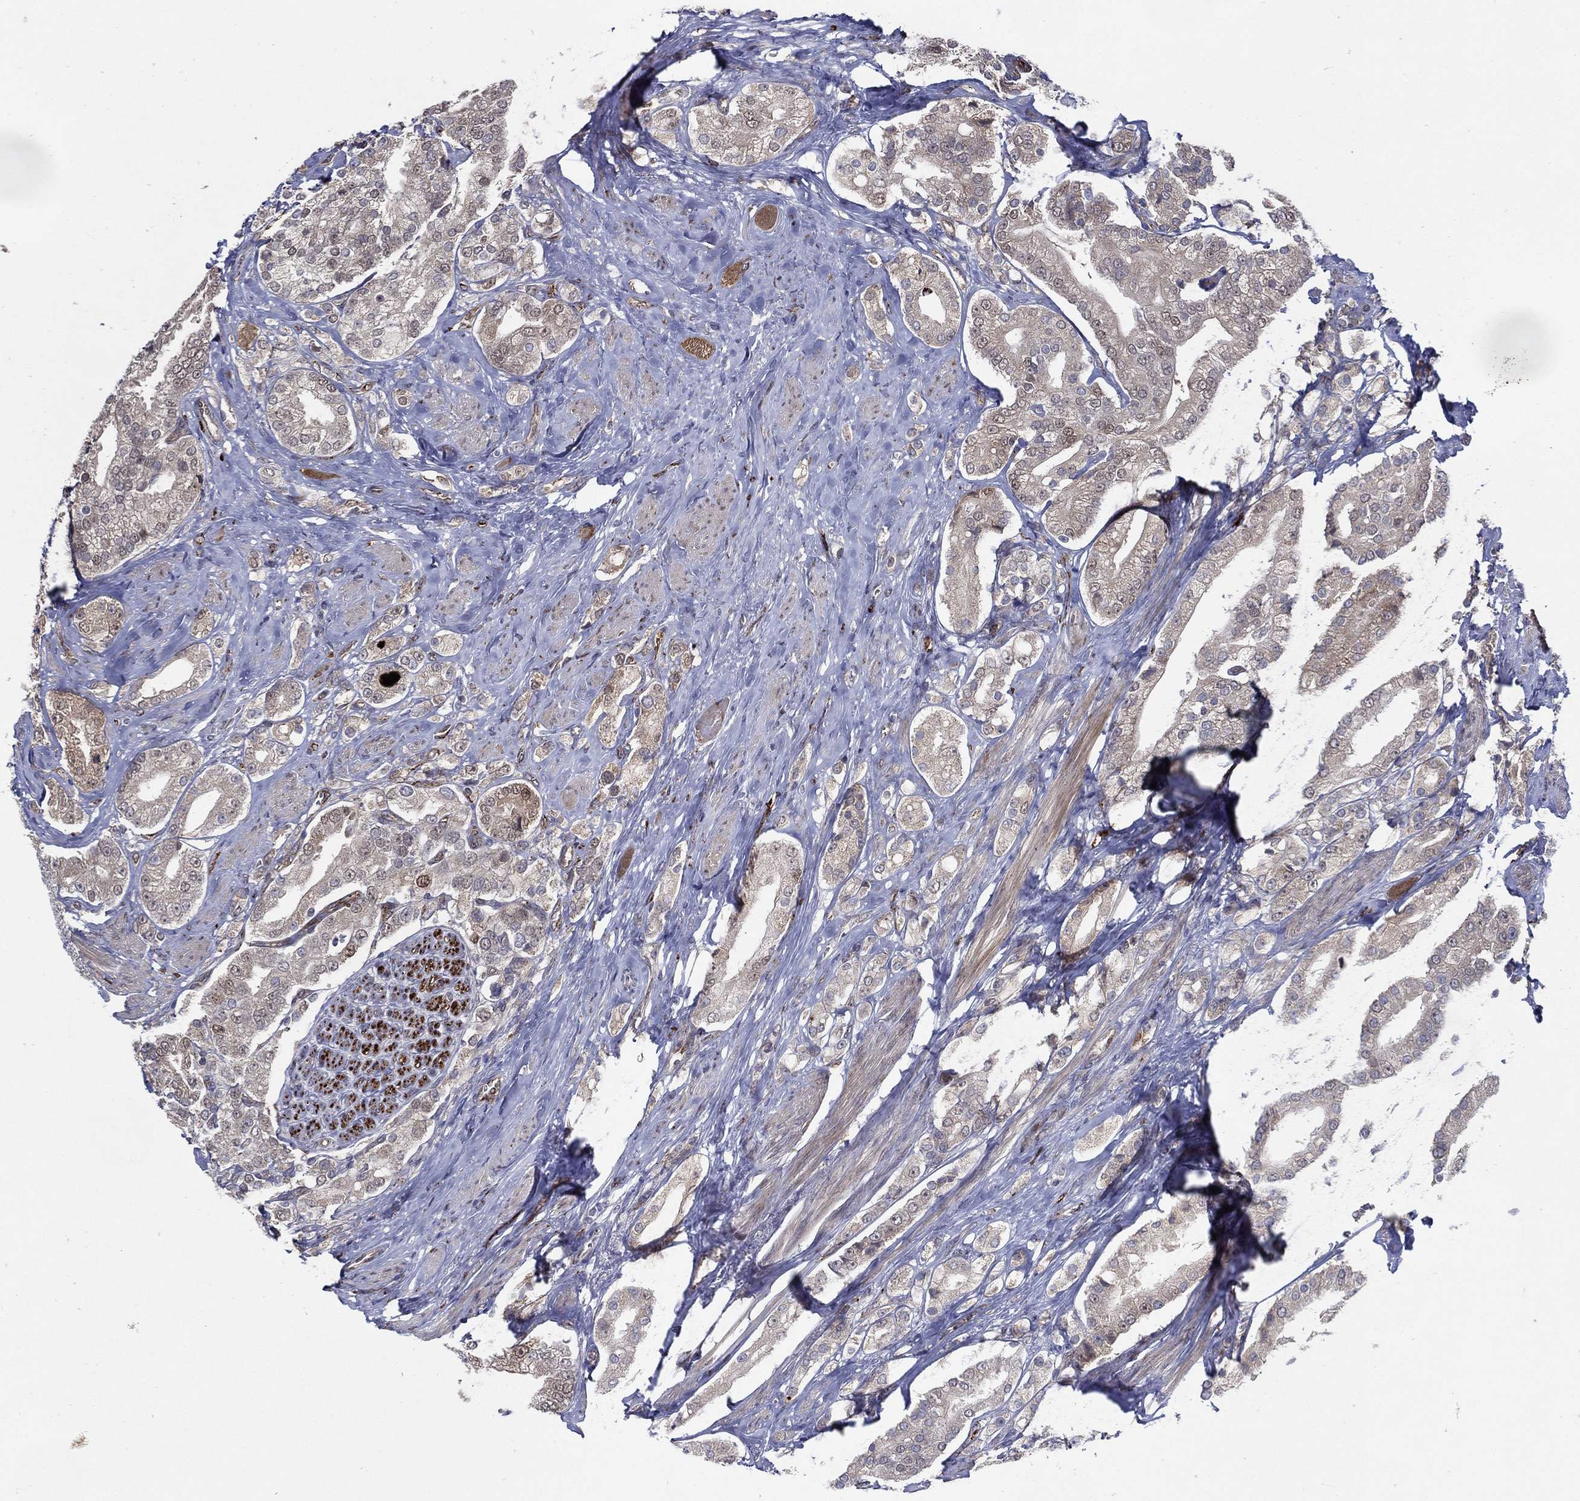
{"staining": {"intensity": "negative", "quantity": "none", "location": "none"}, "tissue": "prostate cancer", "cell_type": "Tumor cells", "image_type": "cancer", "snomed": [{"axis": "morphology", "description": "Adenocarcinoma, NOS"}, {"axis": "topography", "description": "Prostate and seminal vesicle, NOS"}, {"axis": "topography", "description": "Prostate"}], "caption": "The image demonstrates no staining of tumor cells in prostate adenocarcinoma. (DAB (3,3'-diaminobenzidine) IHC visualized using brightfield microscopy, high magnification).", "gene": "ARHGAP11A", "patient": {"sex": "male", "age": 67}}